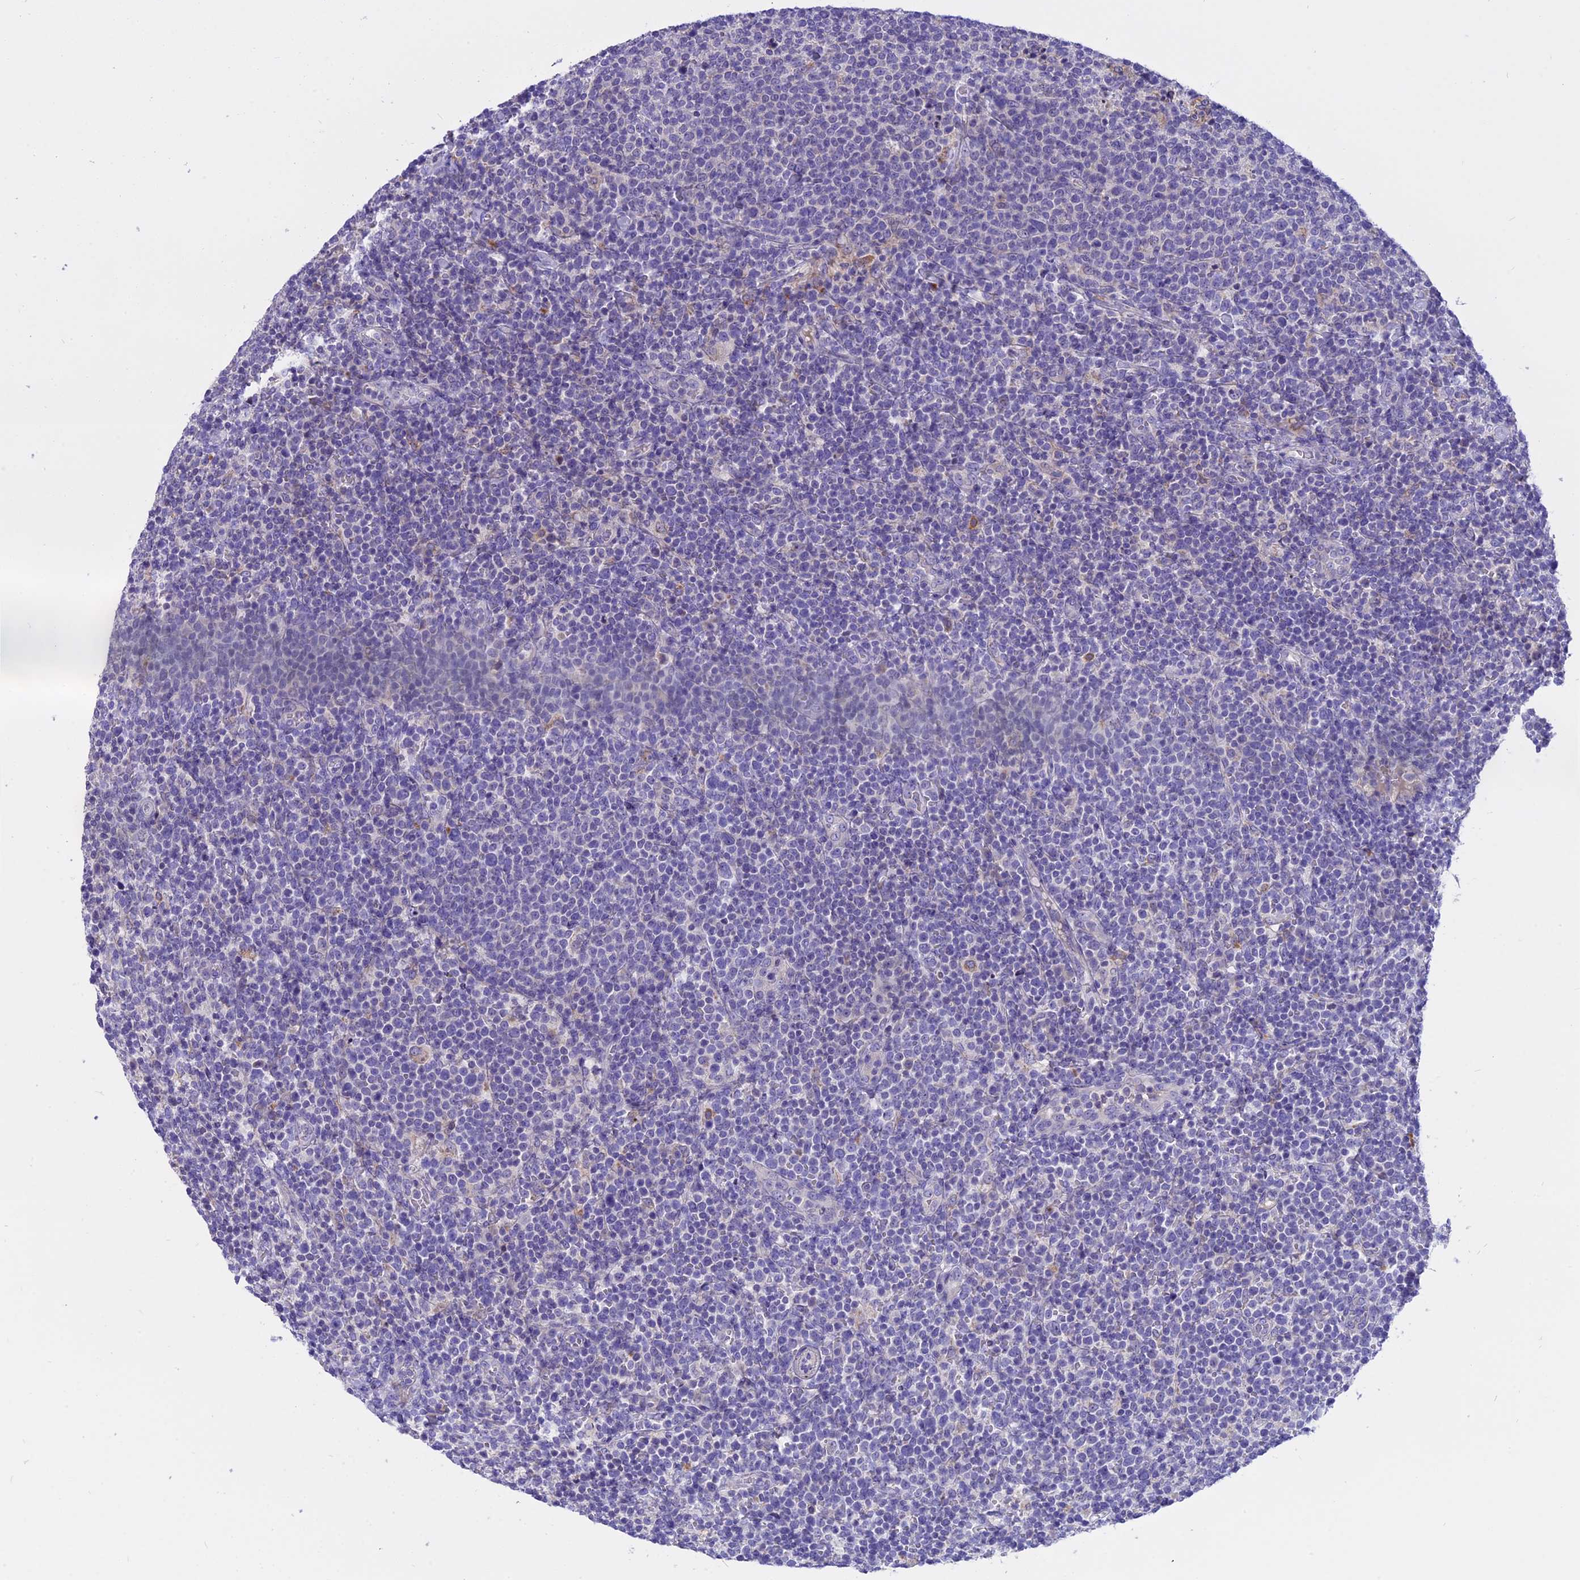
{"staining": {"intensity": "negative", "quantity": "none", "location": "none"}, "tissue": "lymphoma", "cell_type": "Tumor cells", "image_type": "cancer", "snomed": [{"axis": "morphology", "description": "Malignant lymphoma, non-Hodgkin's type, High grade"}, {"axis": "topography", "description": "Lymph node"}], "caption": "Tumor cells show no significant protein staining in lymphoma.", "gene": "LYPD6", "patient": {"sex": "male", "age": 61}}